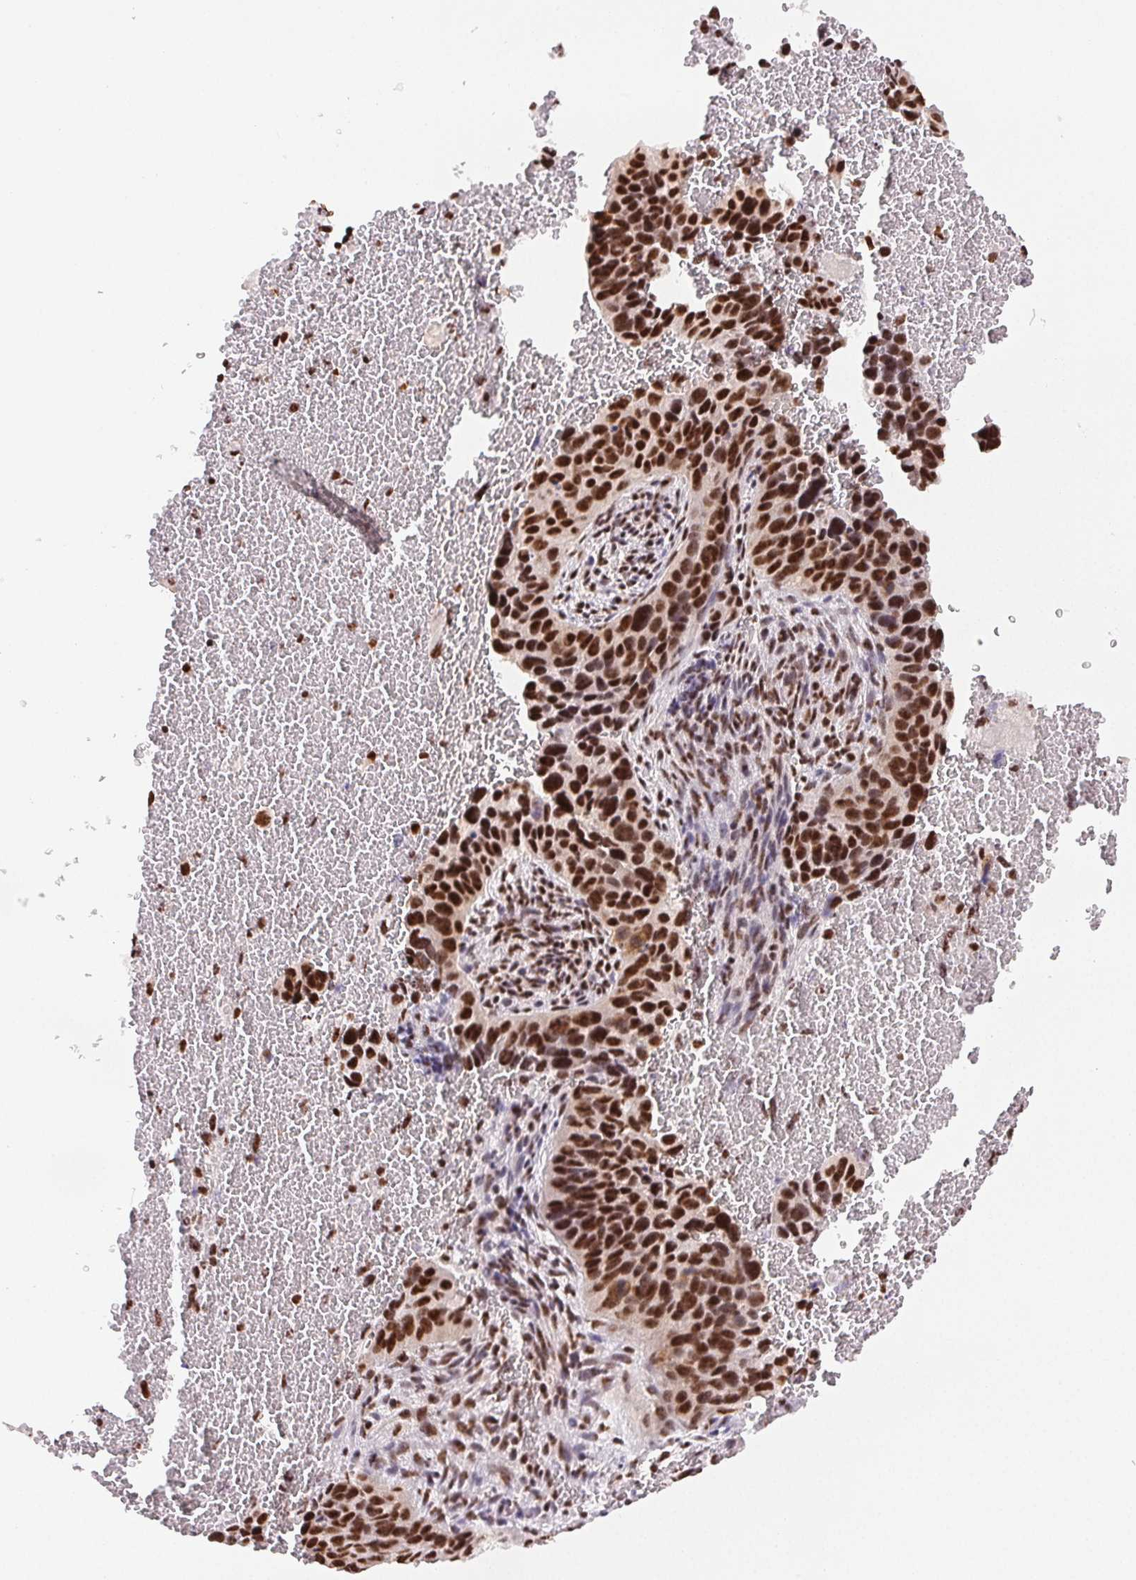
{"staining": {"intensity": "strong", "quantity": ">75%", "location": "nuclear"}, "tissue": "cervical cancer", "cell_type": "Tumor cells", "image_type": "cancer", "snomed": [{"axis": "morphology", "description": "Squamous cell carcinoma, NOS"}, {"axis": "topography", "description": "Cervix"}], "caption": "Human squamous cell carcinoma (cervical) stained with a protein marker demonstrates strong staining in tumor cells.", "gene": "IK", "patient": {"sex": "female", "age": 38}}